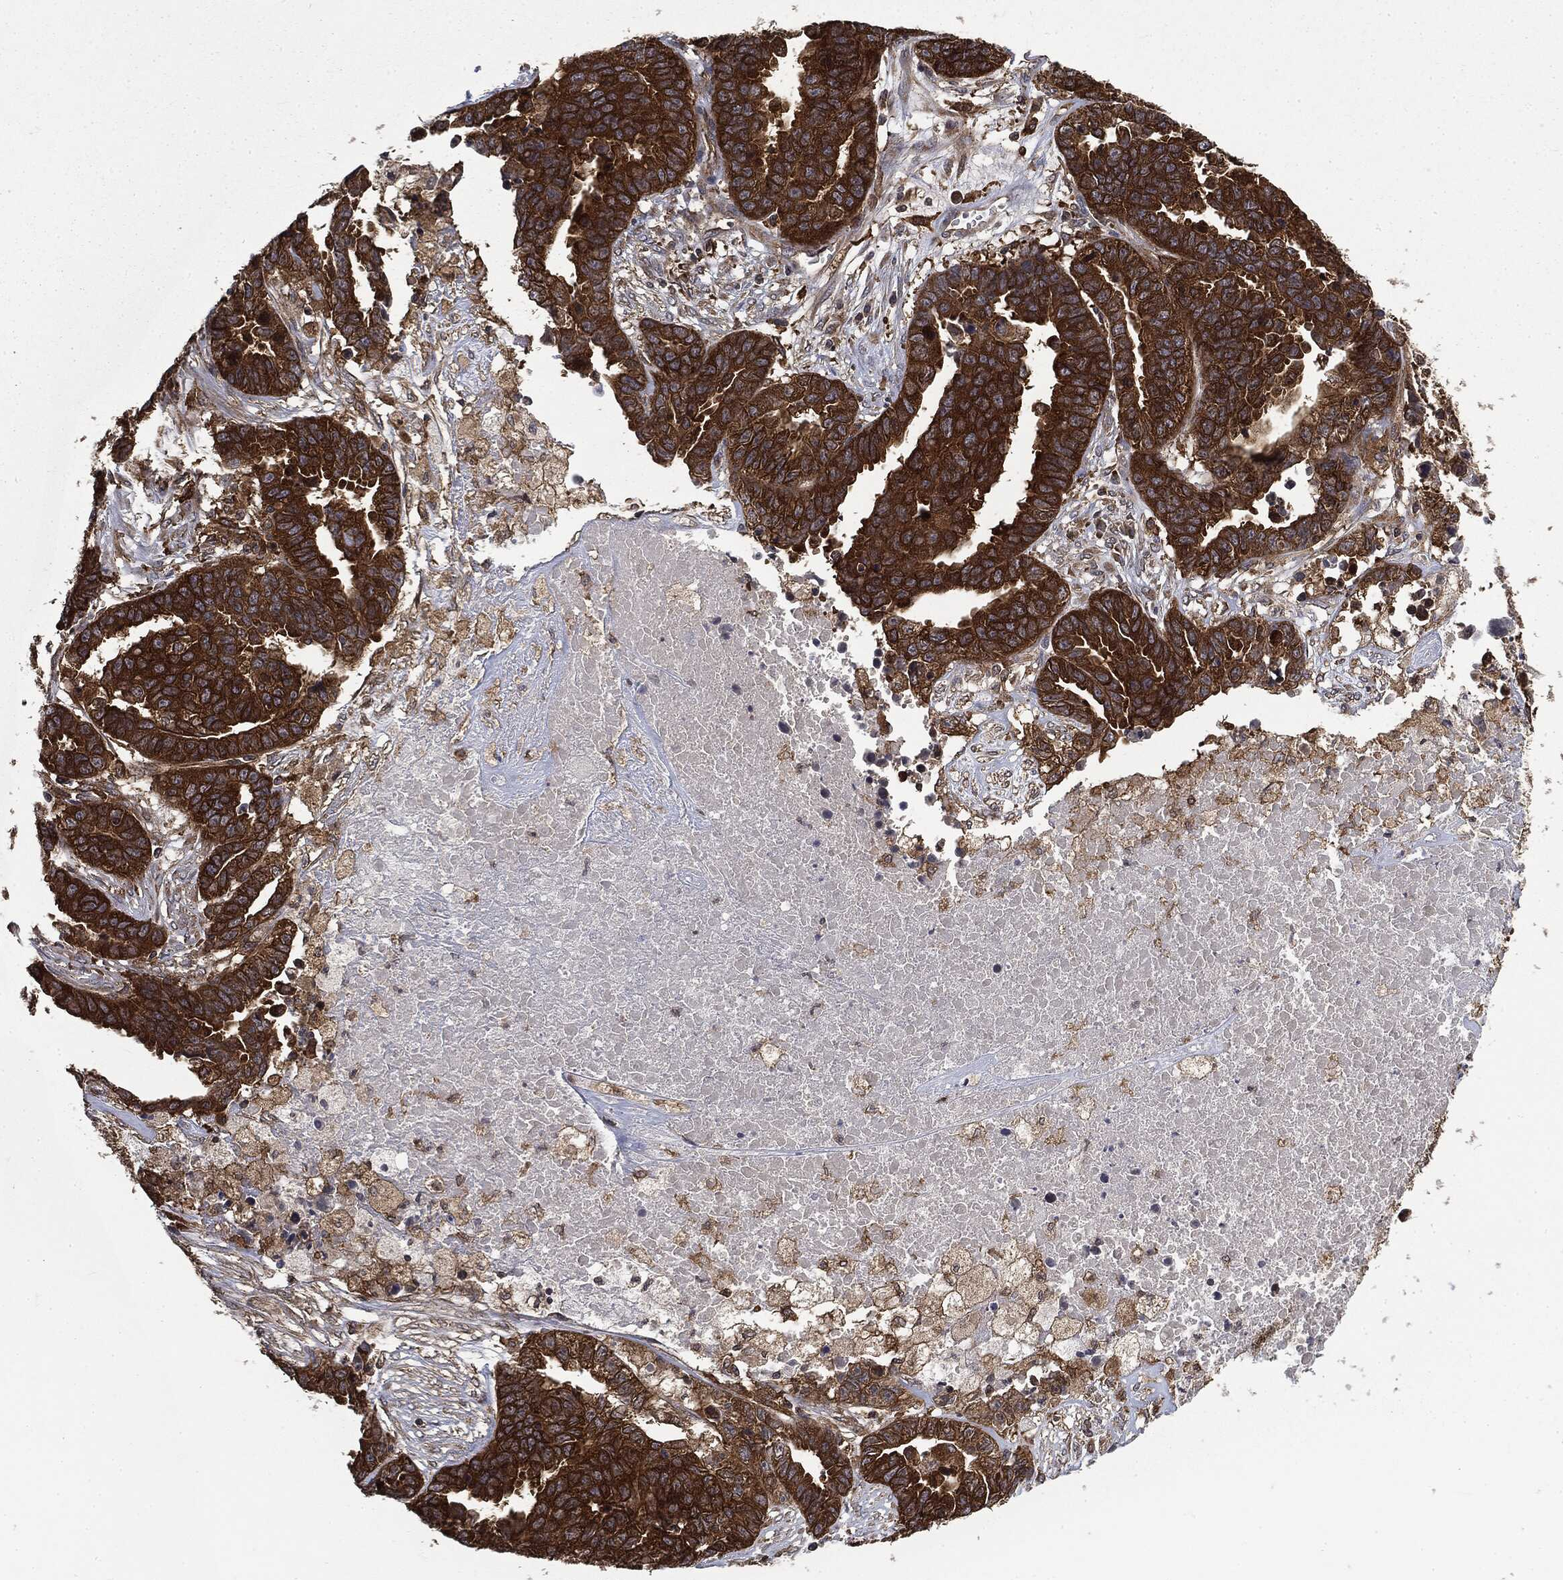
{"staining": {"intensity": "strong", "quantity": ">75%", "location": "cytoplasmic/membranous"}, "tissue": "ovarian cancer", "cell_type": "Tumor cells", "image_type": "cancer", "snomed": [{"axis": "morphology", "description": "Cystadenocarcinoma, serous, NOS"}, {"axis": "topography", "description": "Ovary"}], "caption": "Immunohistochemical staining of human ovarian serous cystadenocarcinoma exhibits strong cytoplasmic/membranous protein staining in about >75% of tumor cells. (DAB (3,3'-diaminobenzidine) IHC with brightfield microscopy, high magnification).", "gene": "SNX5", "patient": {"sex": "female", "age": 87}}